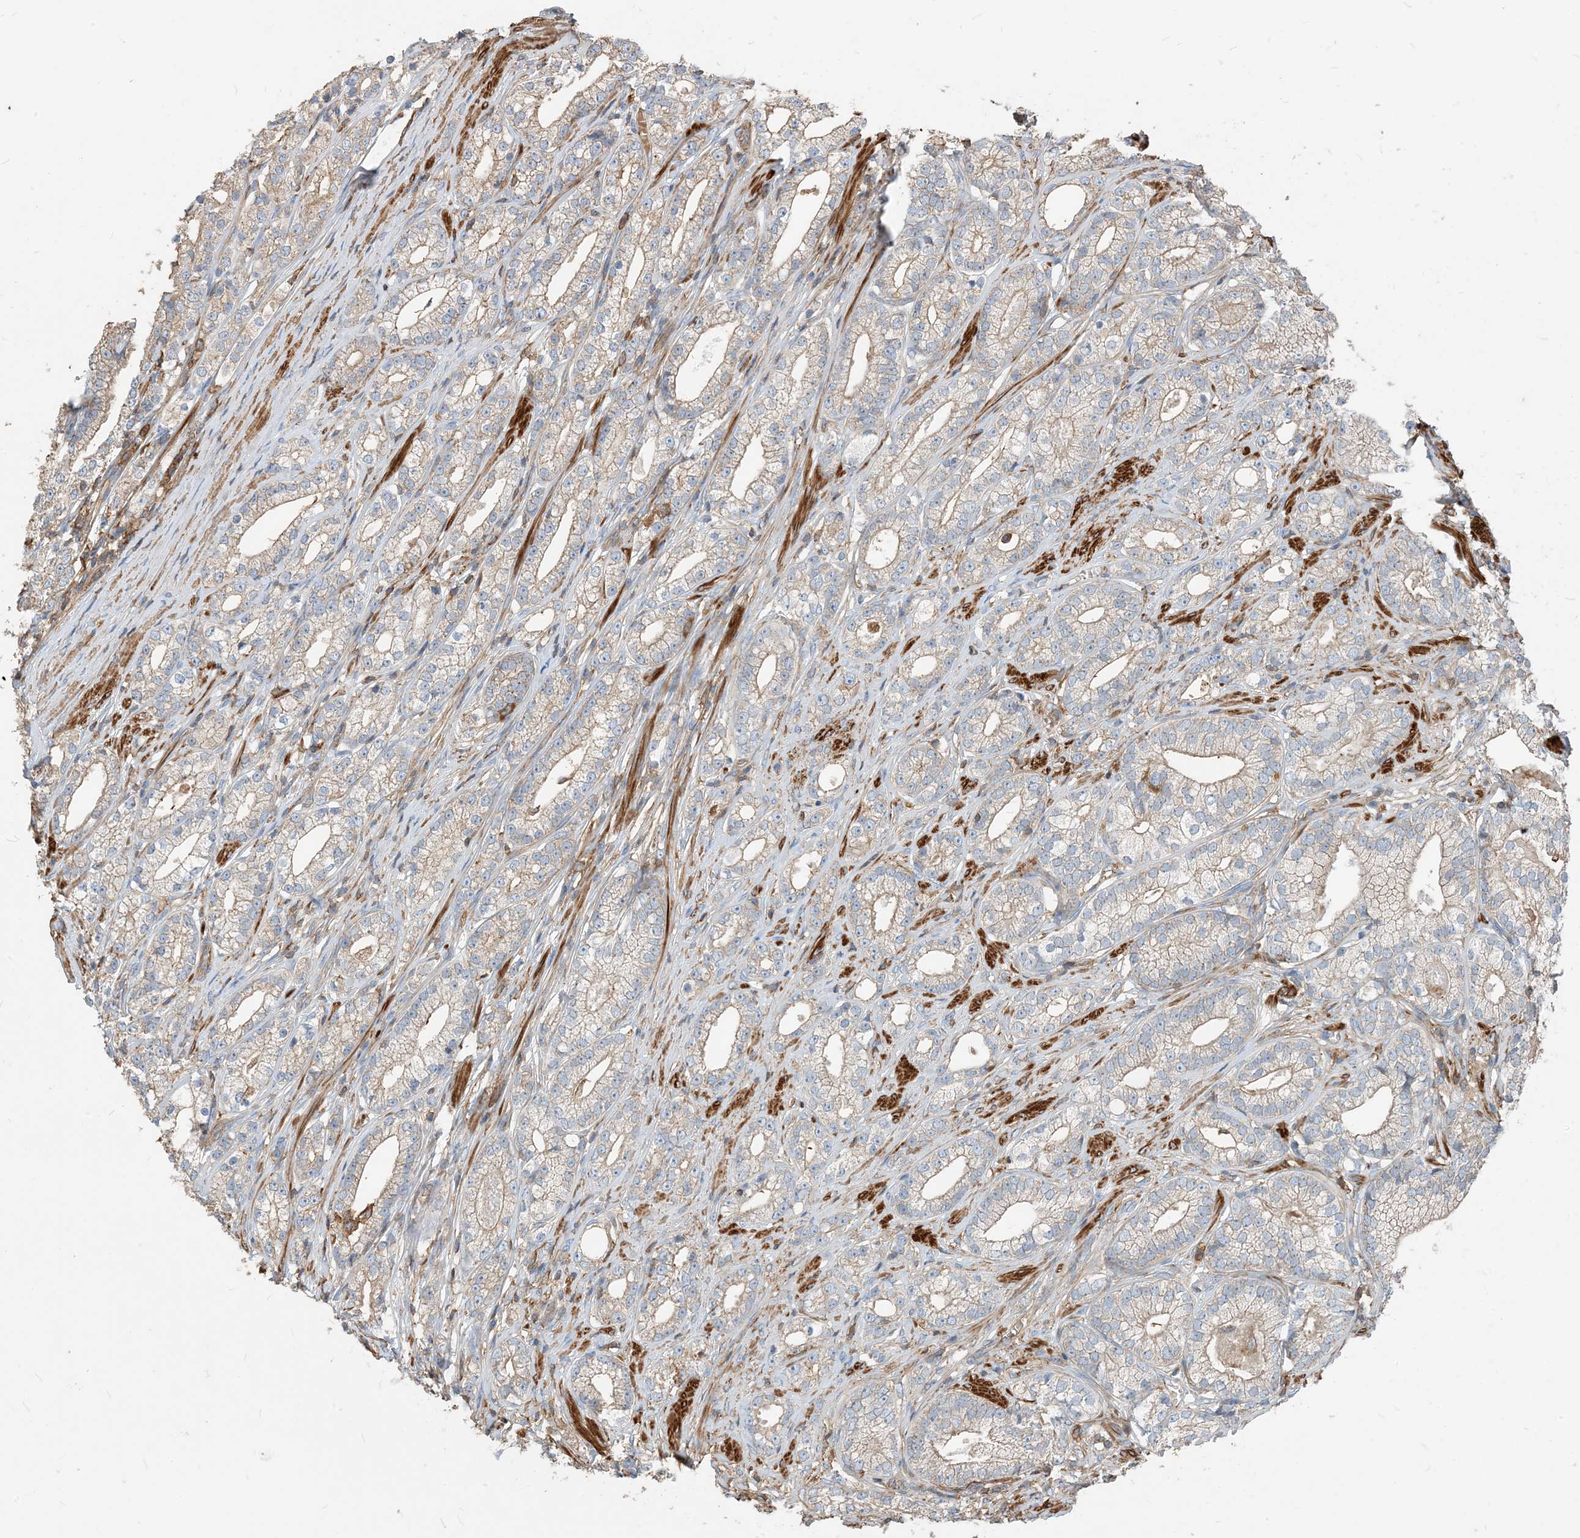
{"staining": {"intensity": "negative", "quantity": "none", "location": "none"}, "tissue": "prostate cancer", "cell_type": "Tumor cells", "image_type": "cancer", "snomed": [{"axis": "morphology", "description": "Adenocarcinoma, High grade"}, {"axis": "topography", "description": "Prostate"}], "caption": "High magnification brightfield microscopy of prostate cancer (adenocarcinoma (high-grade)) stained with DAB (3,3'-diaminobenzidine) (brown) and counterstained with hematoxylin (blue): tumor cells show no significant positivity.", "gene": "PARVG", "patient": {"sex": "male", "age": 69}}